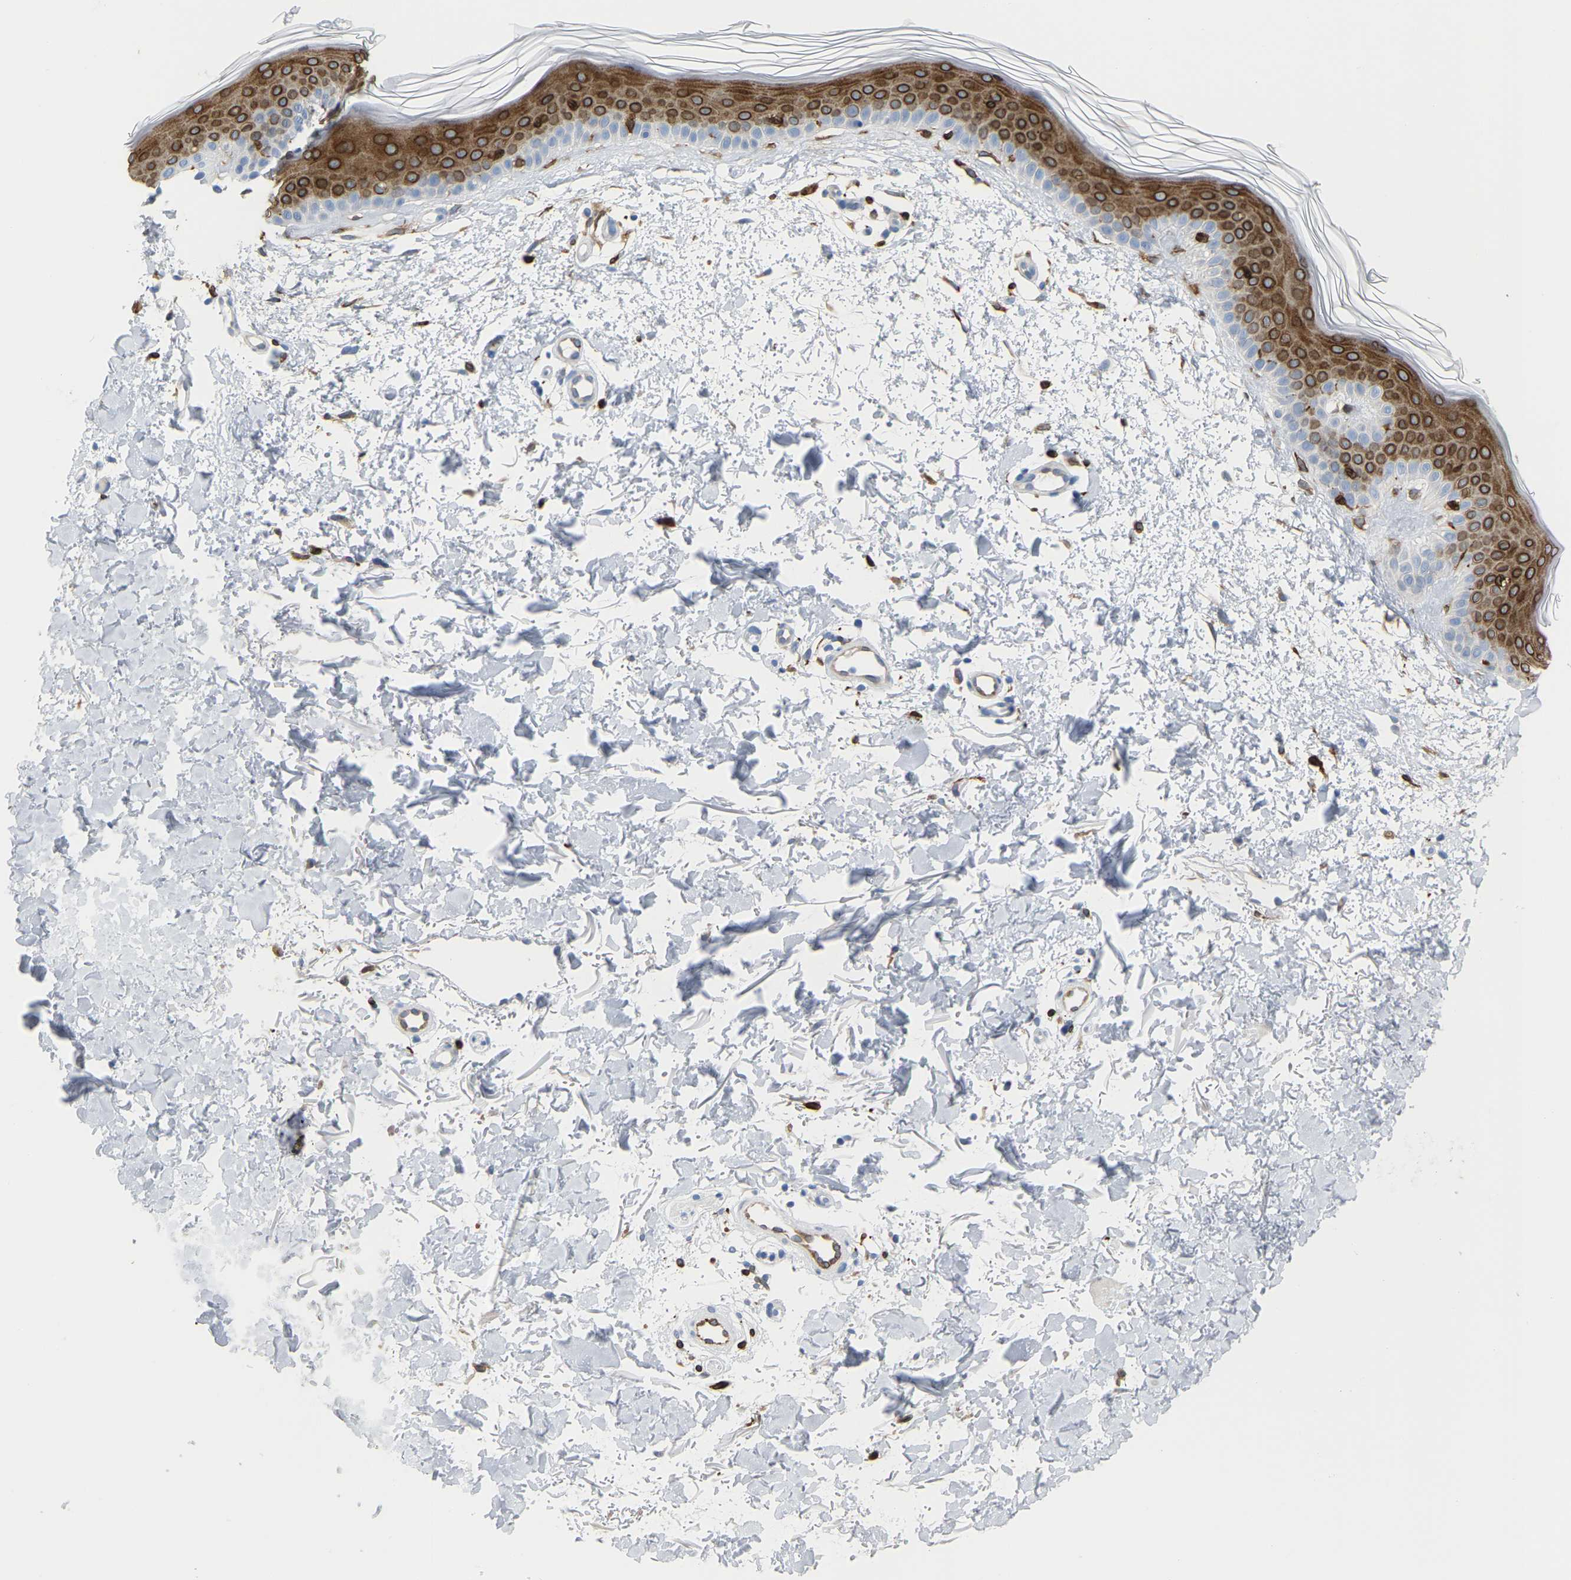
{"staining": {"intensity": "negative", "quantity": "none", "location": "none"}, "tissue": "skin", "cell_type": "Fibroblasts", "image_type": "normal", "snomed": [{"axis": "morphology", "description": "Normal tissue, NOS"}, {"axis": "morphology", "description": "Malignant melanoma, NOS"}, {"axis": "topography", "description": "Skin"}], "caption": "DAB (3,3'-diaminobenzidine) immunohistochemical staining of unremarkable skin demonstrates no significant expression in fibroblasts.", "gene": "PTGS1", "patient": {"sex": "male", "age": 83}}